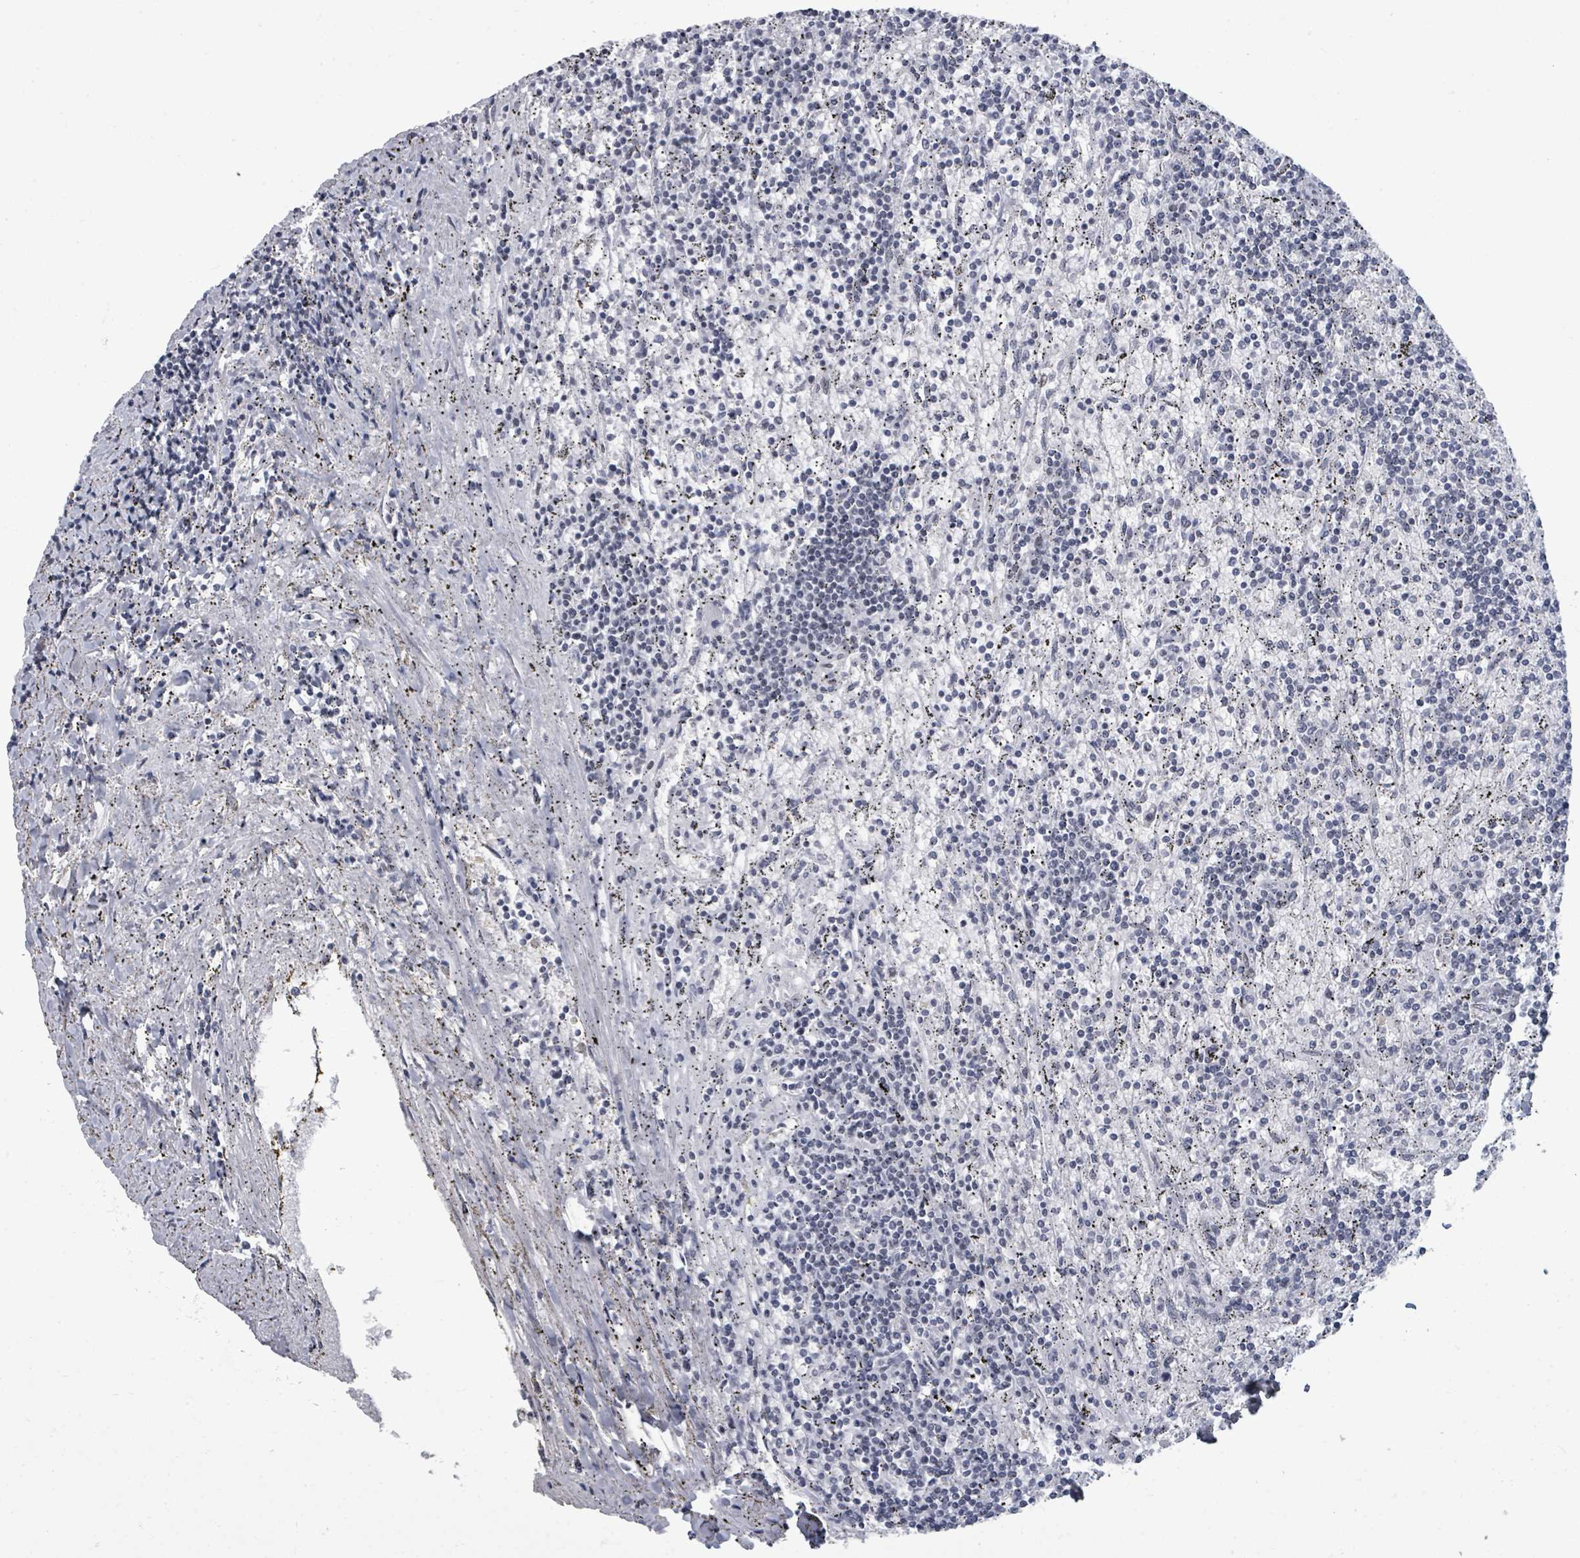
{"staining": {"intensity": "negative", "quantity": "none", "location": "none"}, "tissue": "lymphoma", "cell_type": "Tumor cells", "image_type": "cancer", "snomed": [{"axis": "morphology", "description": "Malignant lymphoma, non-Hodgkin's type, Low grade"}, {"axis": "topography", "description": "Spleen"}], "caption": "The immunohistochemistry (IHC) photomicrograph has no significant expression in tumor cells of malignant lymphoma, non-Hodgkin's type (low-grade) tissue. The staining was performed using DAB to visualize the protein expression in brown, while the nuclei were stained in blue with hematoxylin (Magnification: 20x).", "gene": "ERCC5", "patient": {"sex": "male", "age": 76}}